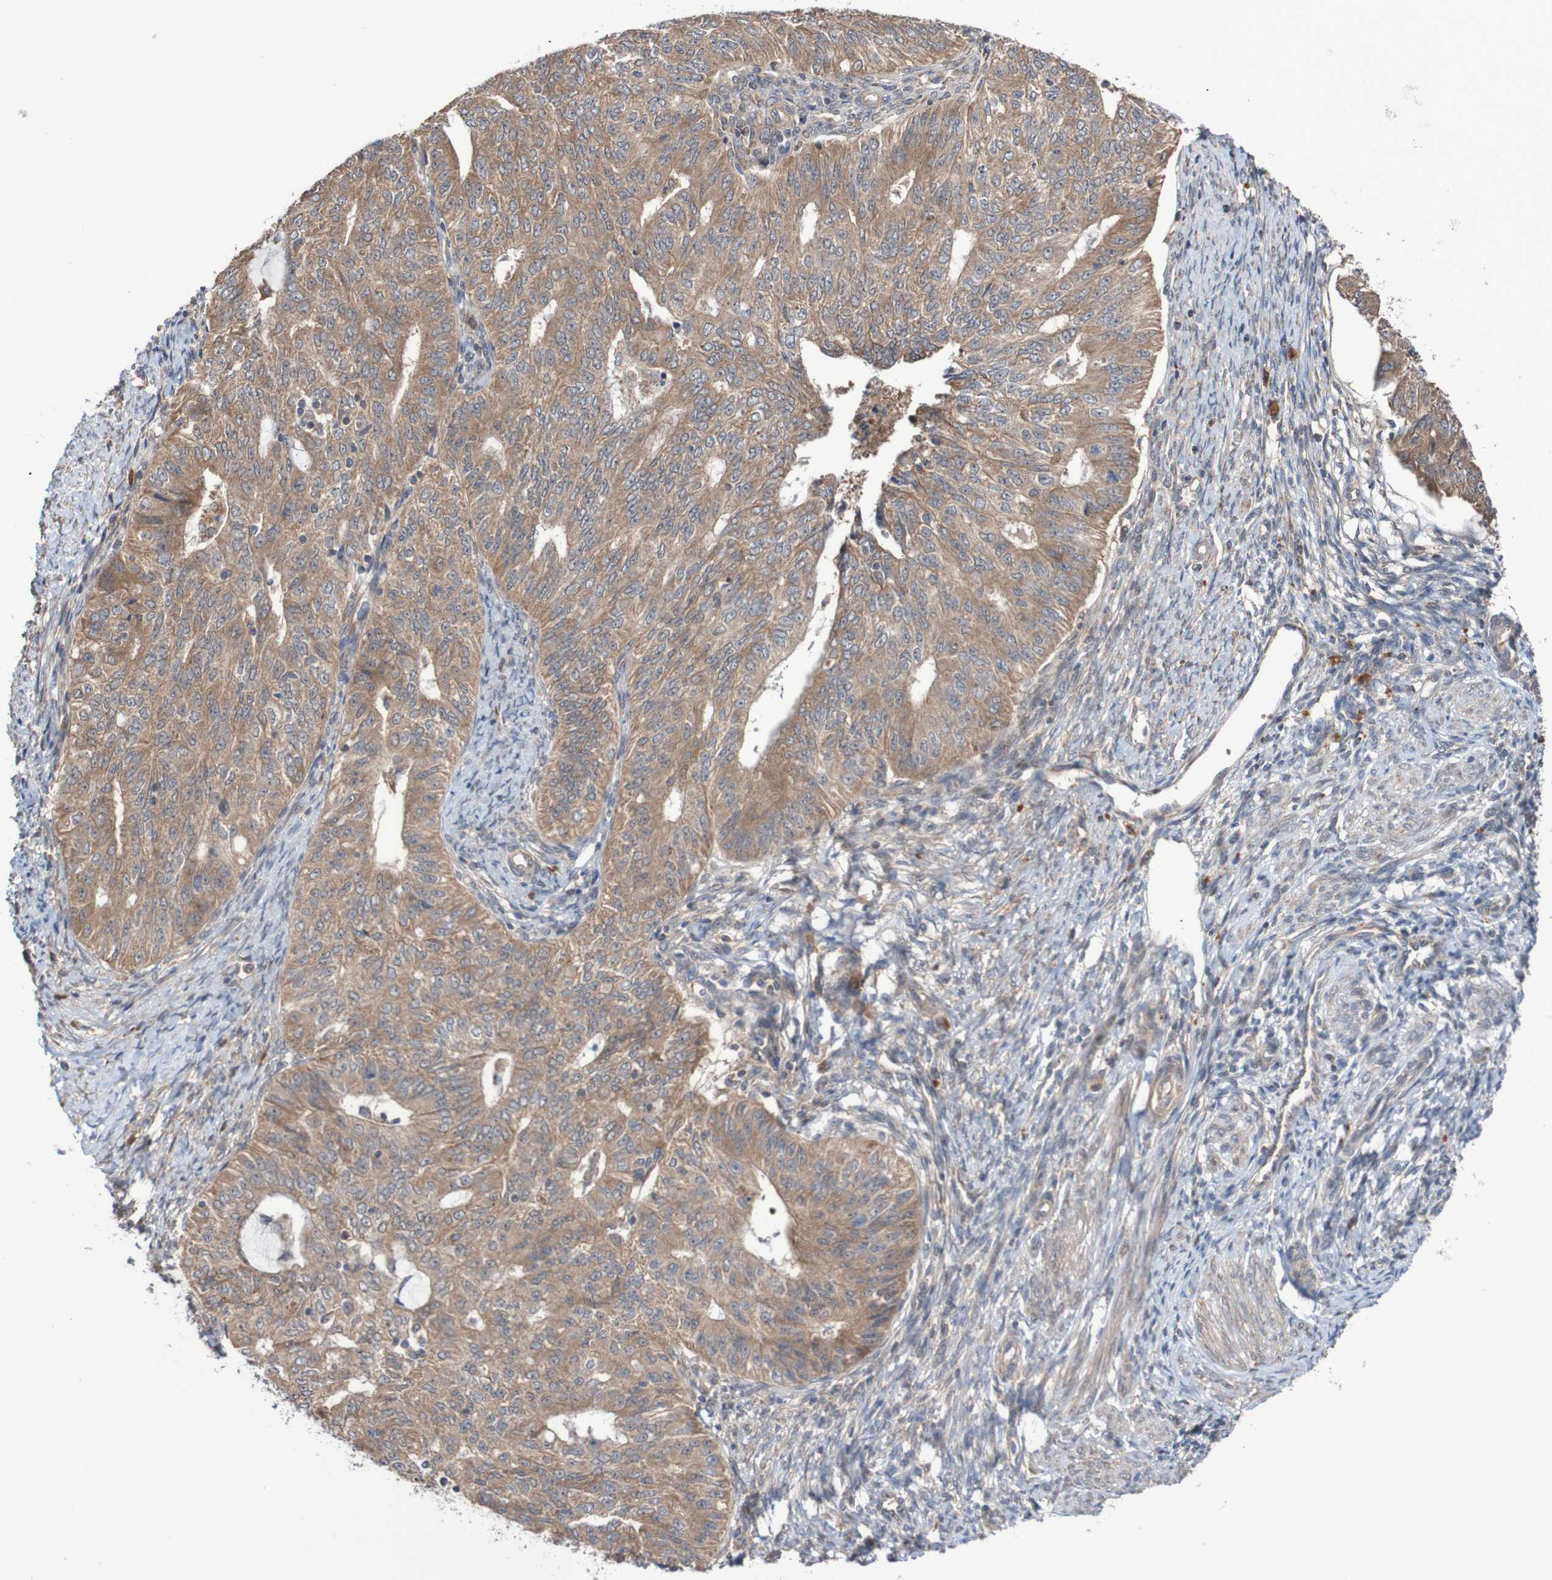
{"staining": {"intensity": "moderate", "quantity": ">75%", "location": "cytoplasmic/membranous"}, "tissue": "endometrial cancer", "cell_type": "Tumor cells", "image_type": "cancer", "snomed": [{"axis": "morphology", "description": "Adenocarcinoma, NOS"}, {"axis": "topography", "description": "Endometrium"}], "caption": "Endometrial cancer tissue shows moderate cytoplasmic/membranous expression in about >75% of tumor cells, visualized by immunohistochemistry.", "gene": "PHPT1", "patient": {"sex": "female", "age": 32}}